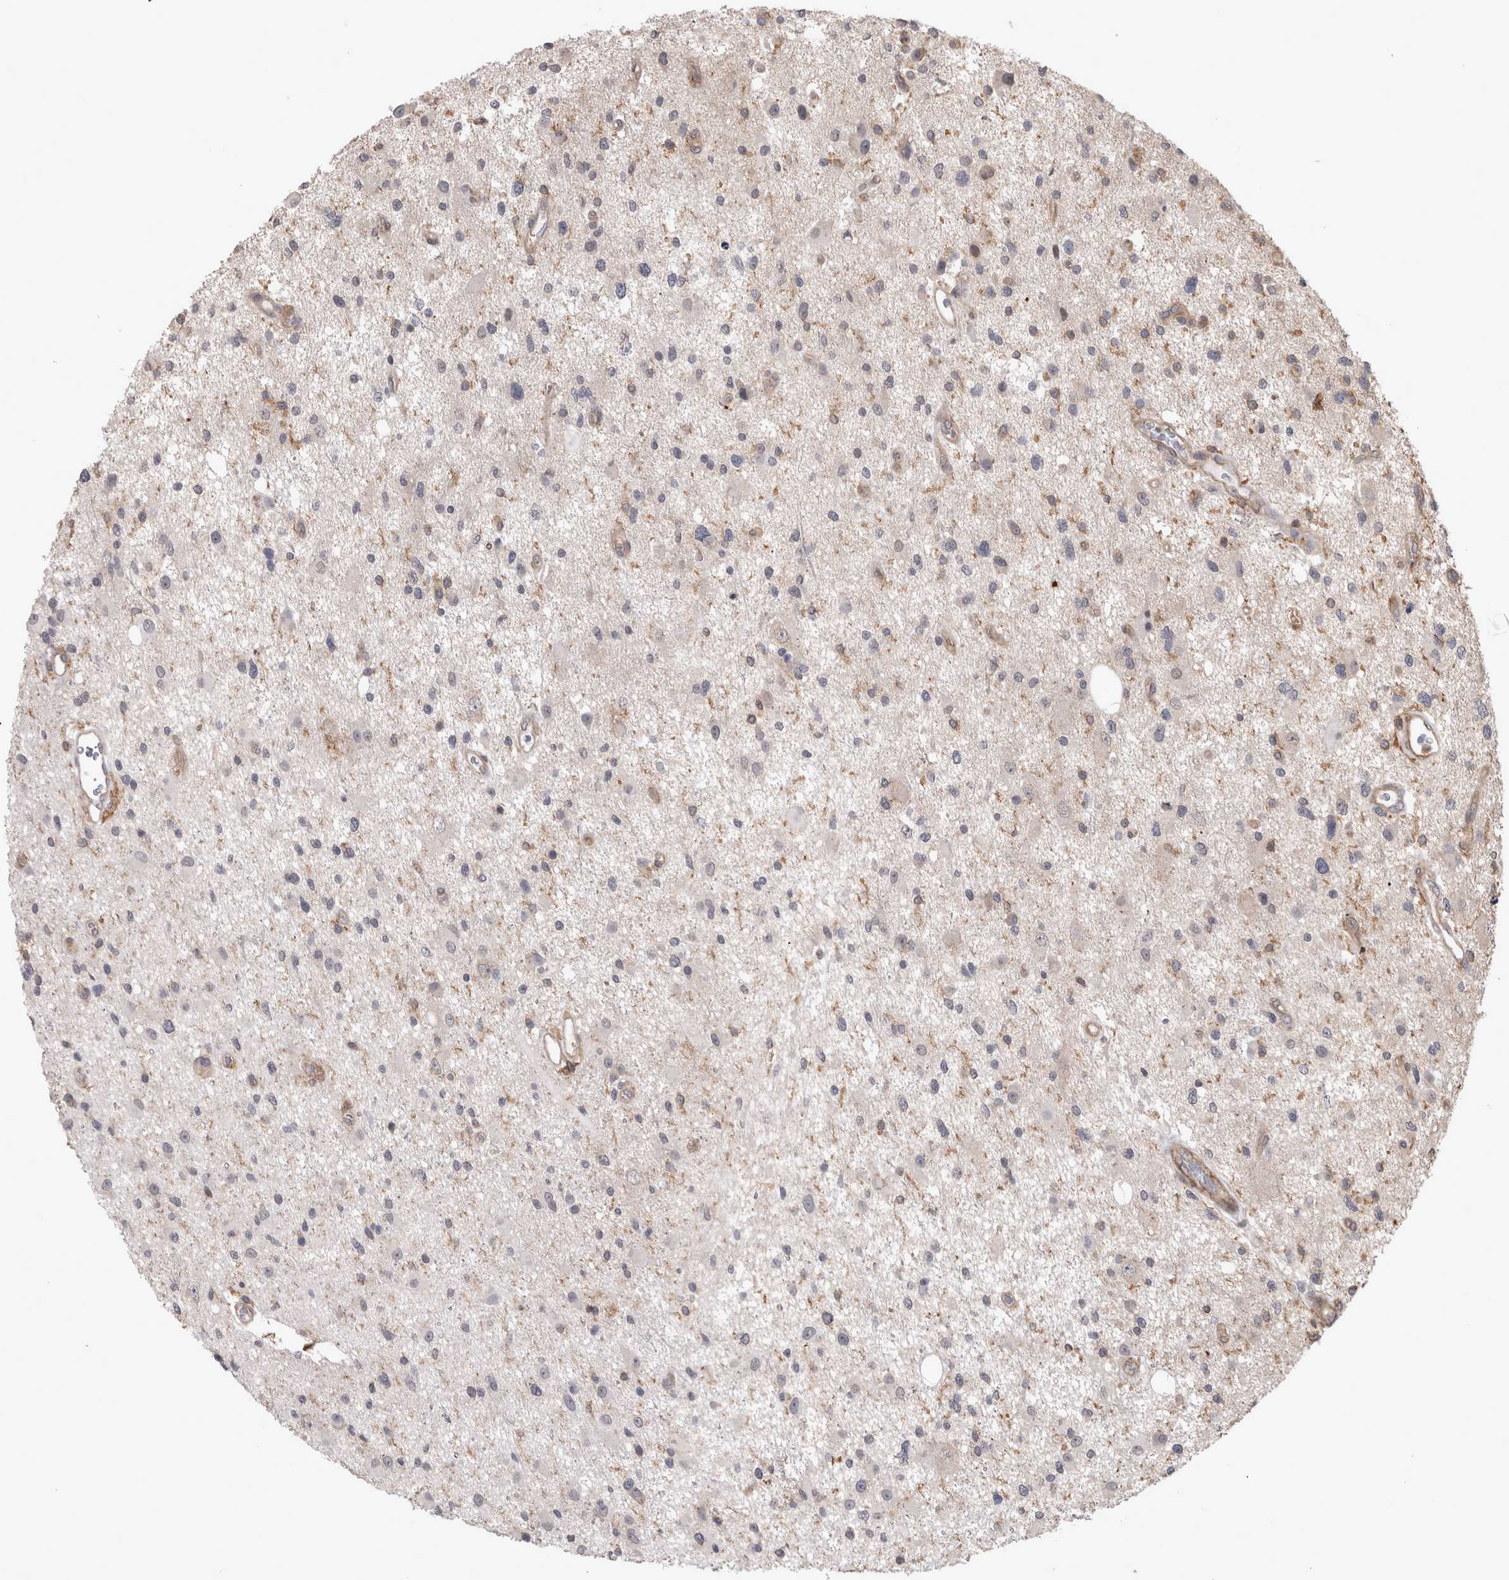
{"staining": {"intensity": "negative", "quantity": "none", "location": "none"}, "tissue": "glioma", "cell_type": "Tumor cells", "image_type": "cancer", "snomed": [{"axis": "morphology", "description": "Glioma, malignant, High grade"}, {"axis": "topography", "description": "Brain"}], "caption": "The immunohistochemistry photomicrograph has no significant staining in tumor cells of glioma tissue.", "gene": "SPATA48", "patient": {"sex": "male", "age": 33}}